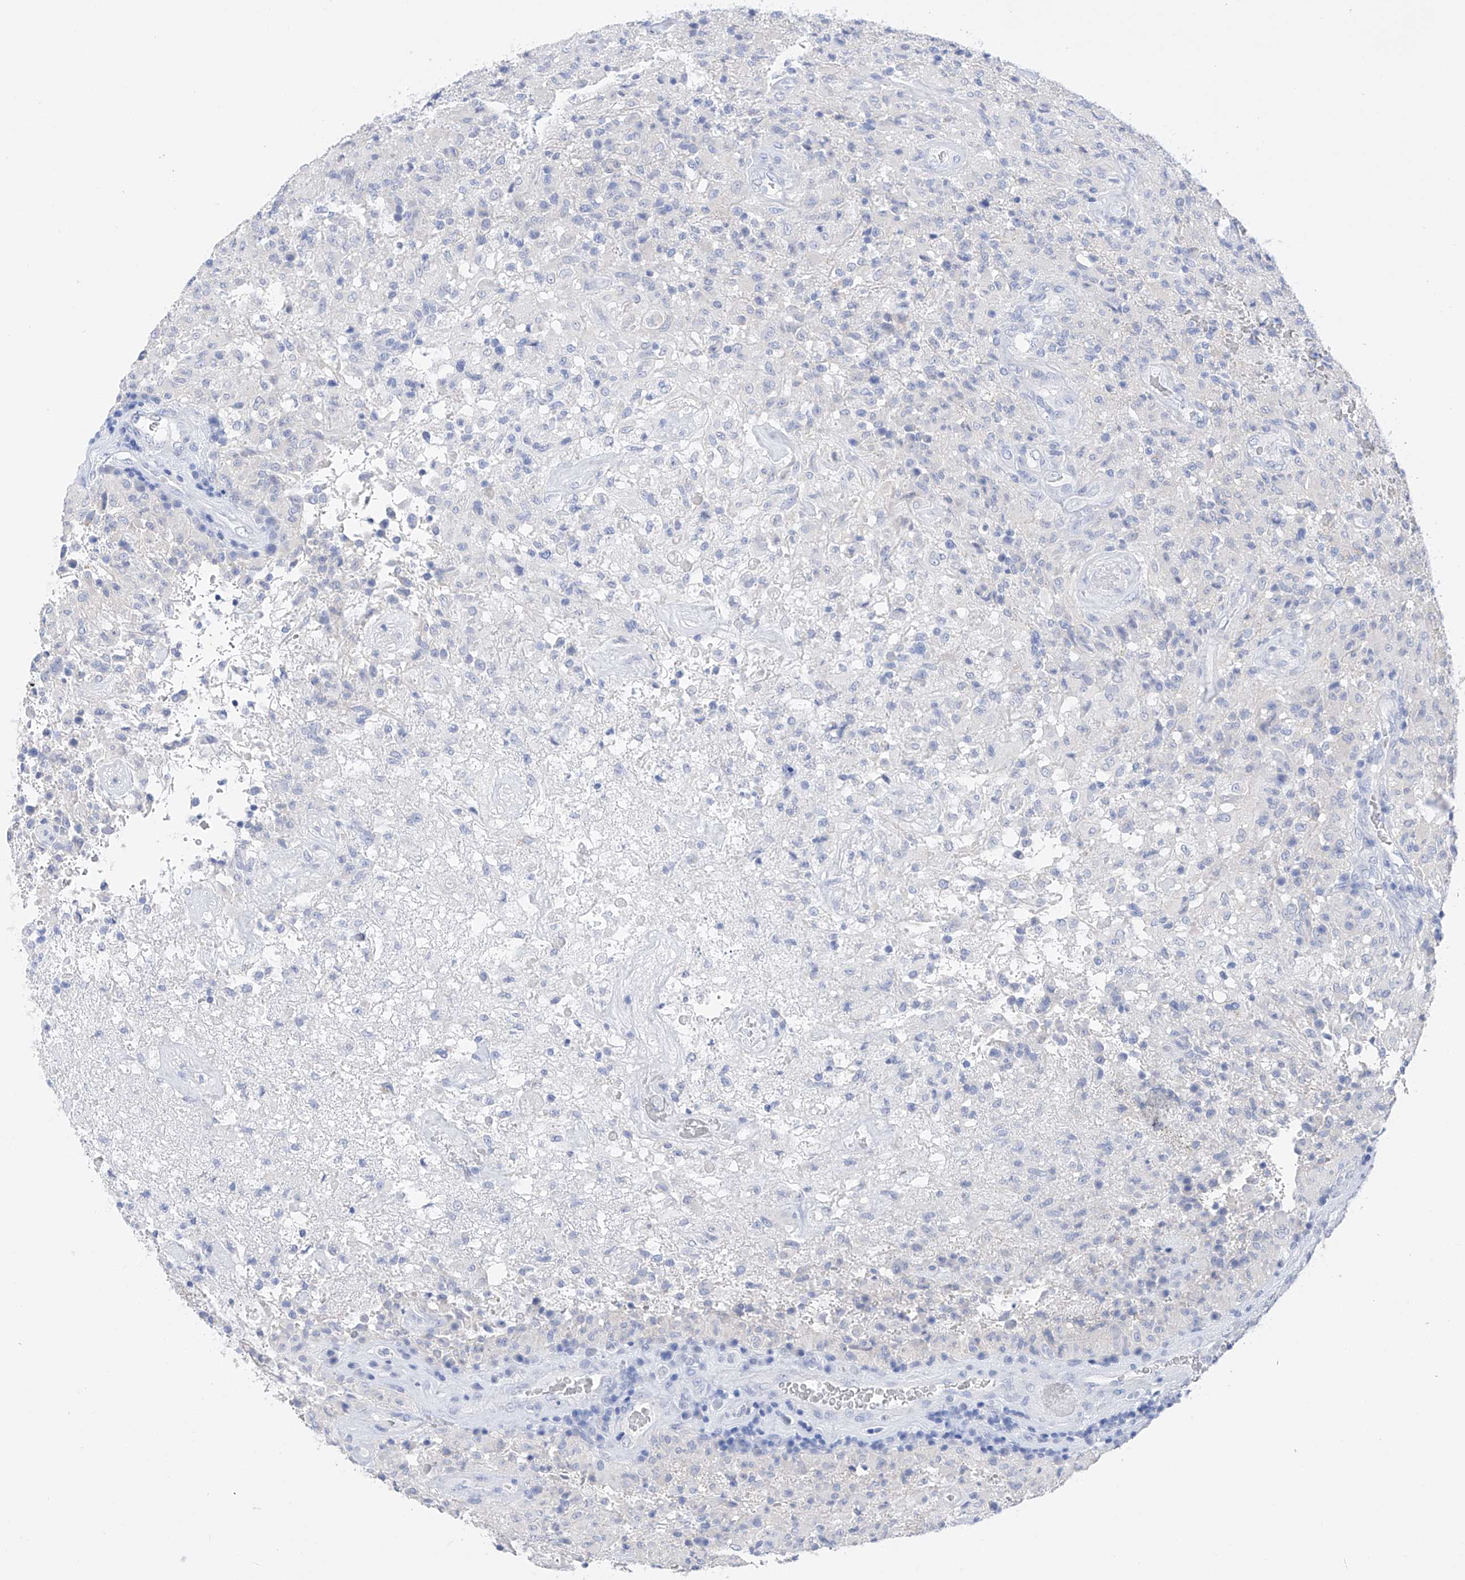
{"staining": {"intensity": "negative", "quantity": "none", "location": "none"}, "tissue": "glioma", "cell_type": "Tumor cells", "image_type": "cancer", "snomed": [{"axis": "morphology", "description": "Glioma, malignant, High grade"}, {"axis": "topography", "description": "Brain"}], "caption": "Protein analysis of glioma exhibits no significant positivity in tumor cells.", "gene": "FLG", "patient": {"sex": "female", "age": 57}}